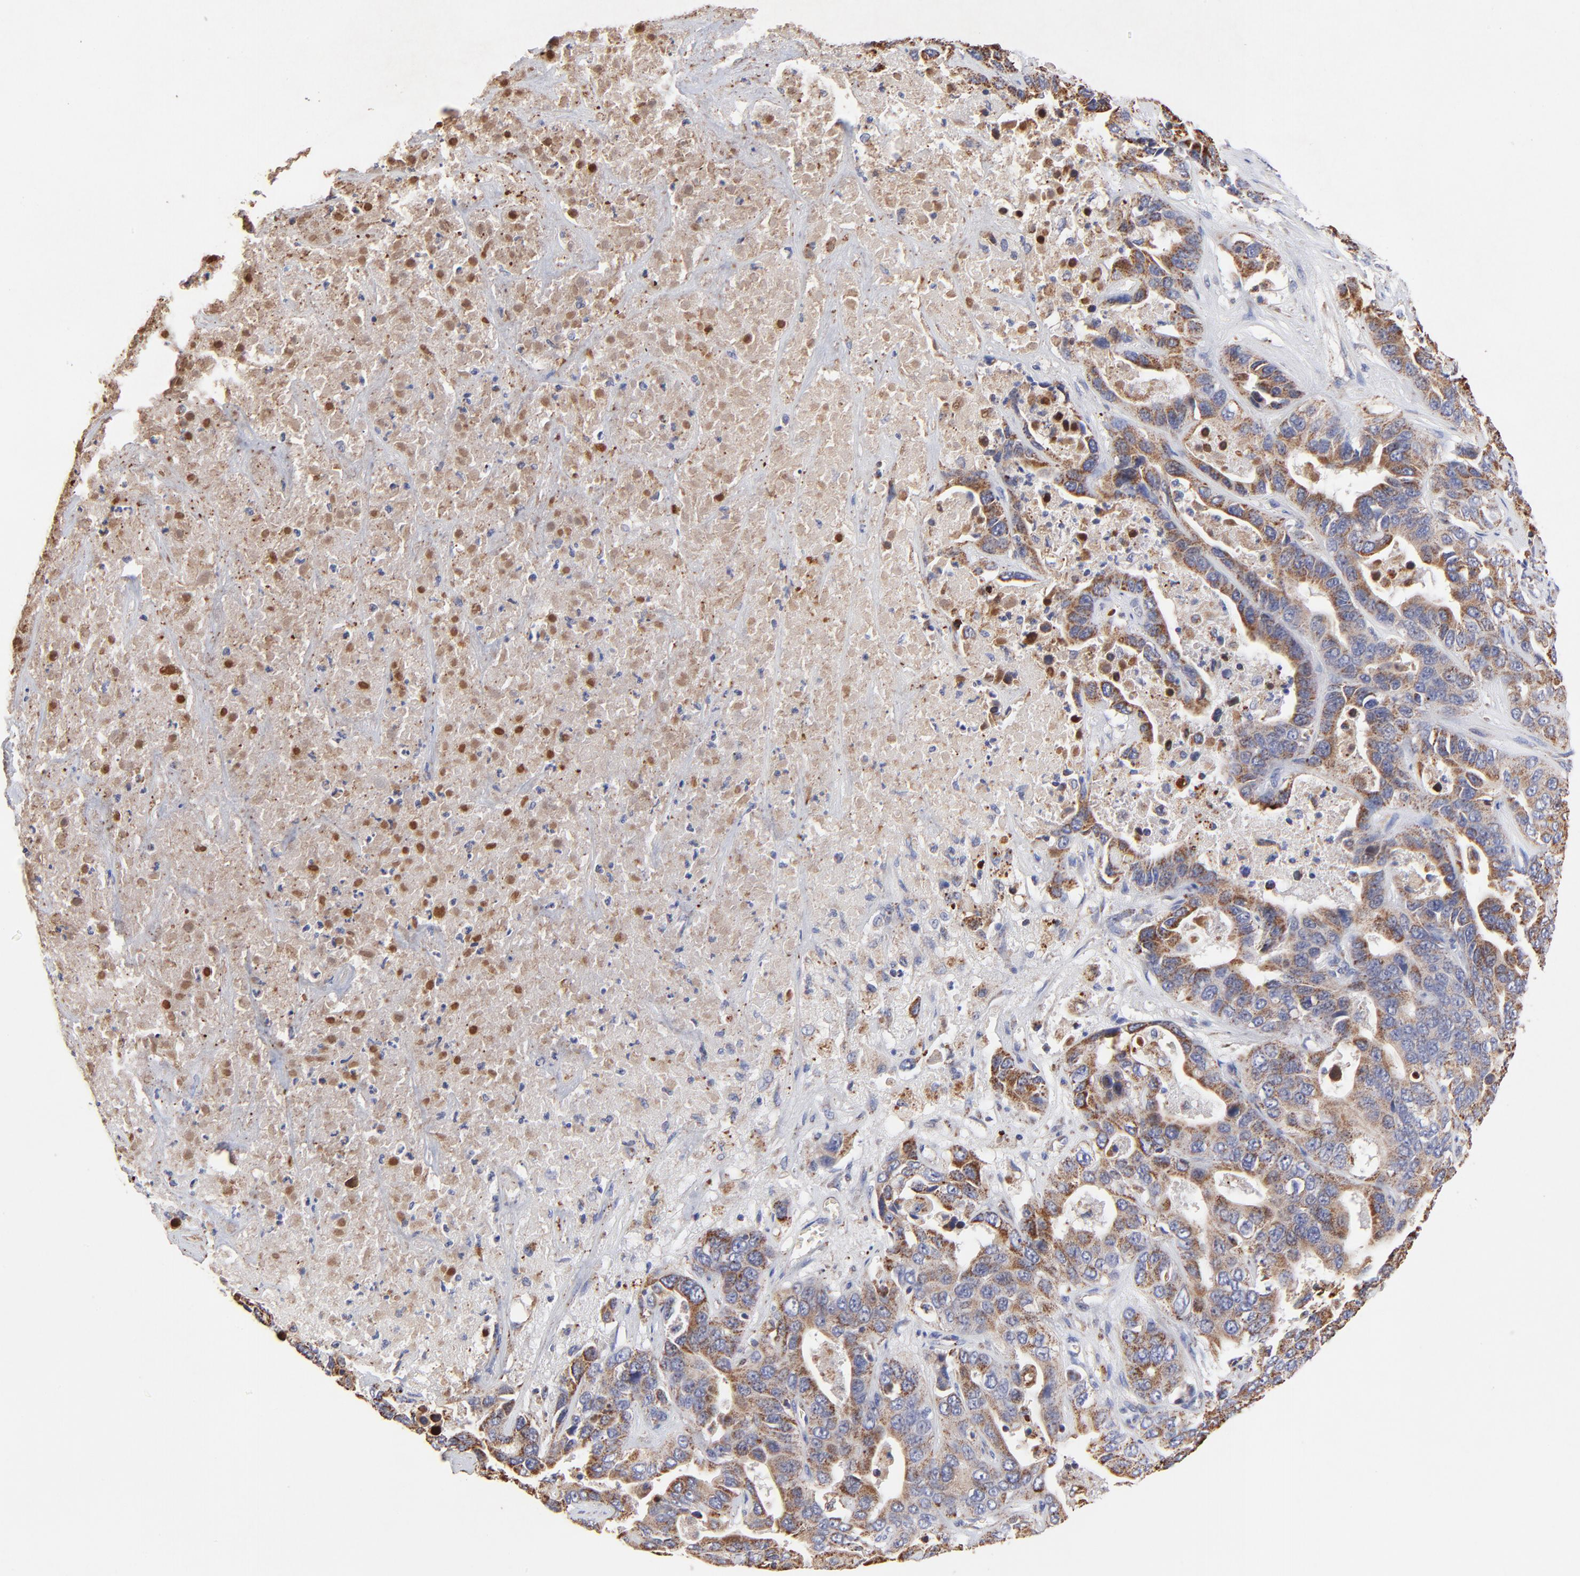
{"staining": {"intensity": "moderate", "quantity": ">75%", "location": "cytoplasmic/membranous"}, "tissue": "liver cancer", "cell_type": "Tumor cells", "image_type": "cancer", "snomed": [{"axis": "morphology", "description": "Cholangiocarcinoma"}, {"axis": "topography", "description": "Liver"}], "caption": "Protein staining of cholangiocarcinoma (liver) tissue displays moderate cytoplasmic/membranous expression in about >75% of tumor cells. The protein of interest is stained brown, and the nuclei are stained in blue (DAB IHC with brightfield microscopy, high magnification).", "gene": "SSBP1", "patient": {"sex": "female", "age": 52}}